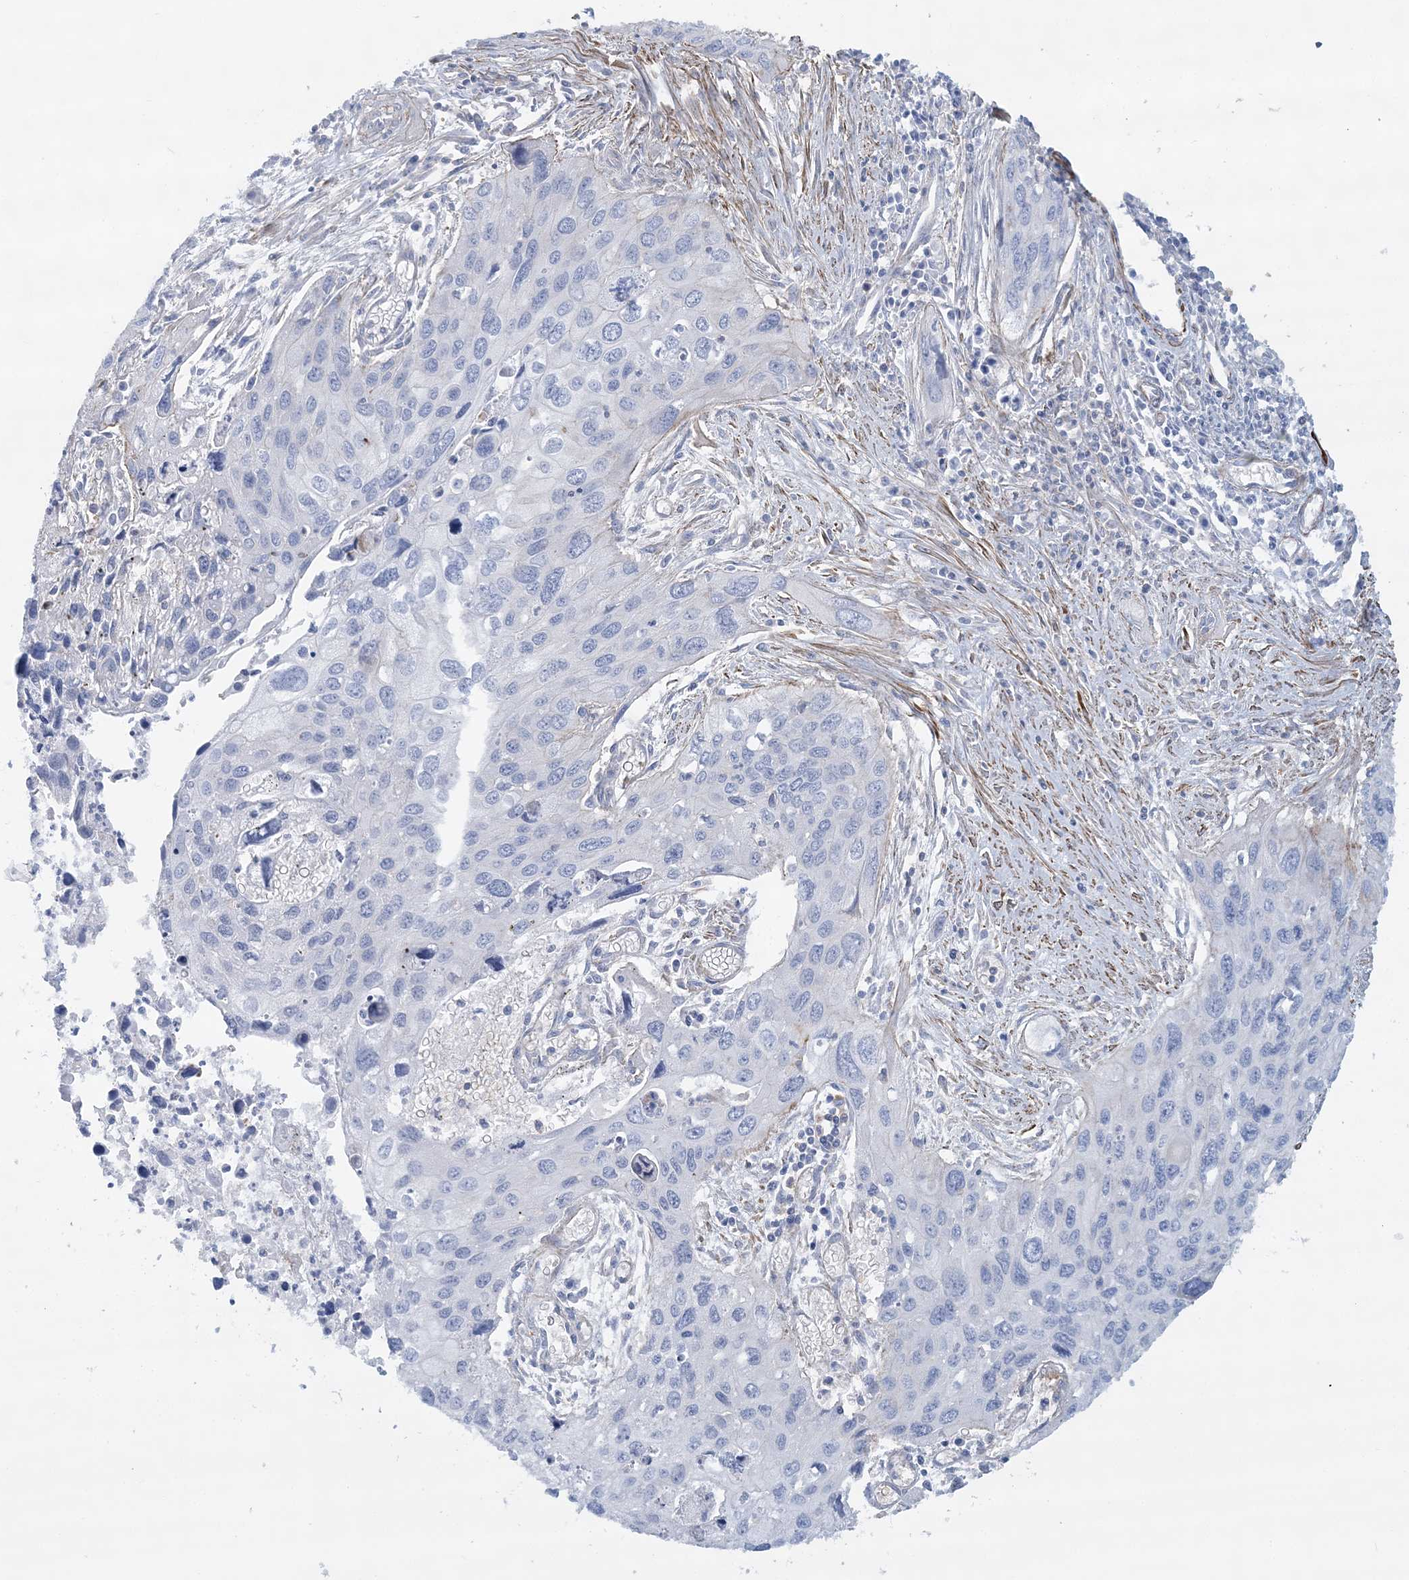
{"staining": {"intensity": "negative", "quantity": "none", "location": "none"}, "tissue": "cervical cancer", "cell_type": "Tumor cells", "image_type": "cancer", "snomed": [{"axis": "morphology", "description": "Squamous cell carcinoma, NOS"}, {"axis": "topography", "description": "Cervix"}], "caption": "A high-resolution histopathology image shows immunohistochemistry (IHC) staining of cervical cancer, which exhibits no significant positivity in tumor cells.", "gene": "C11orf21", "patient": {"sex": "female", "age": 55}}